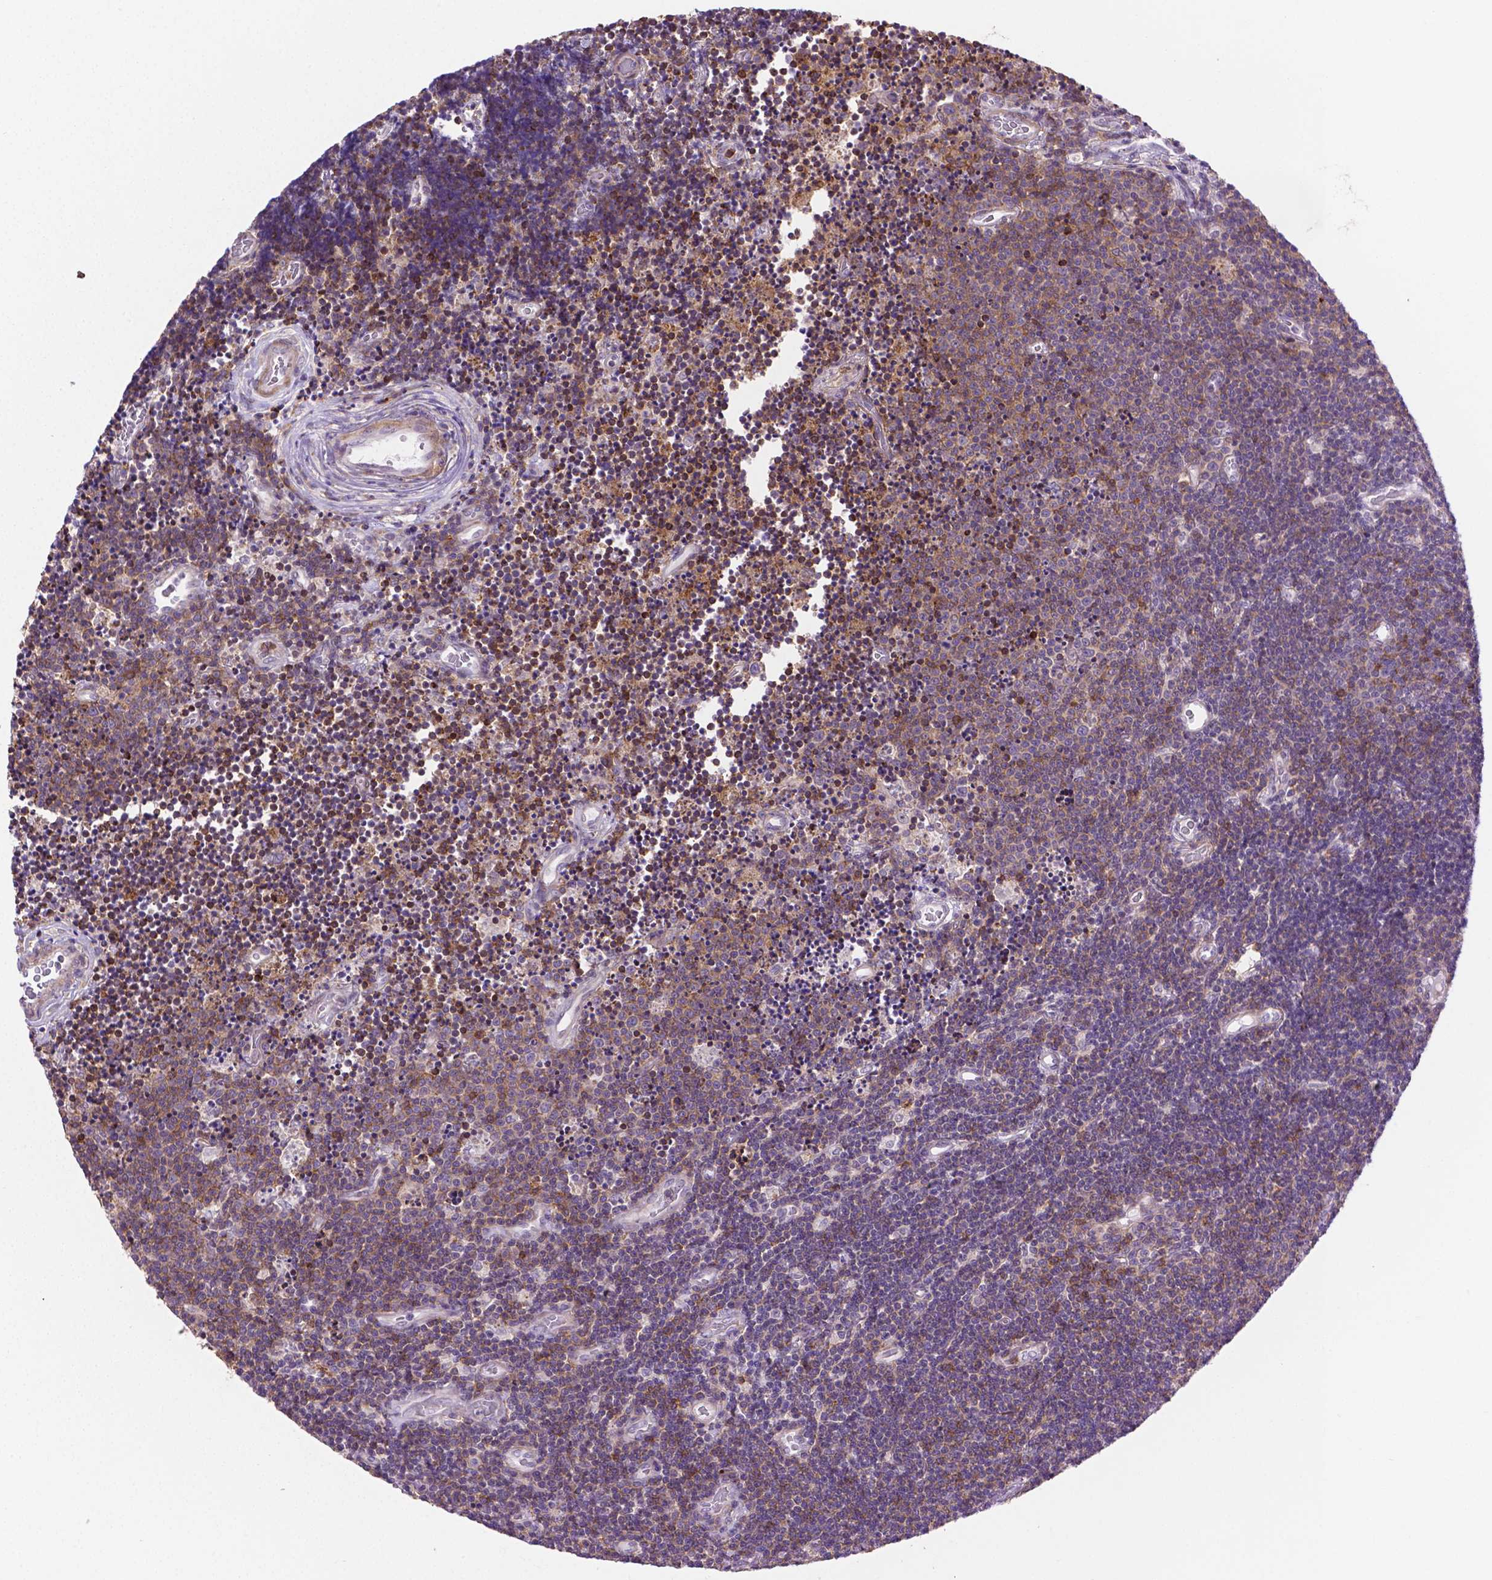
{"staining": {"intensity": "moderate", "quantity": "25%-75%", "location": "cytoplasmic/membranous,nuclear"}, "tissue": "lymphoma", "cell_type": "Tumor cells", "image_type": "cancer", "snomed": [{"axis": "morphology", "description": "Malignant lymphoma, non-Hodgkin's type, Low grade"}, {"axis": "topography", "description": "Brain"}], "caption": "Low-grade malignant lymphoma, non-Hodgkin's type was stained to show a protein in brown. There is medium levels of moderate cytoplasmic/membranous and nuclear staining in about 25%-75% of tumor cells.", "gene": "ACAD10", "patient": {"sex": "female", "age": 66}}